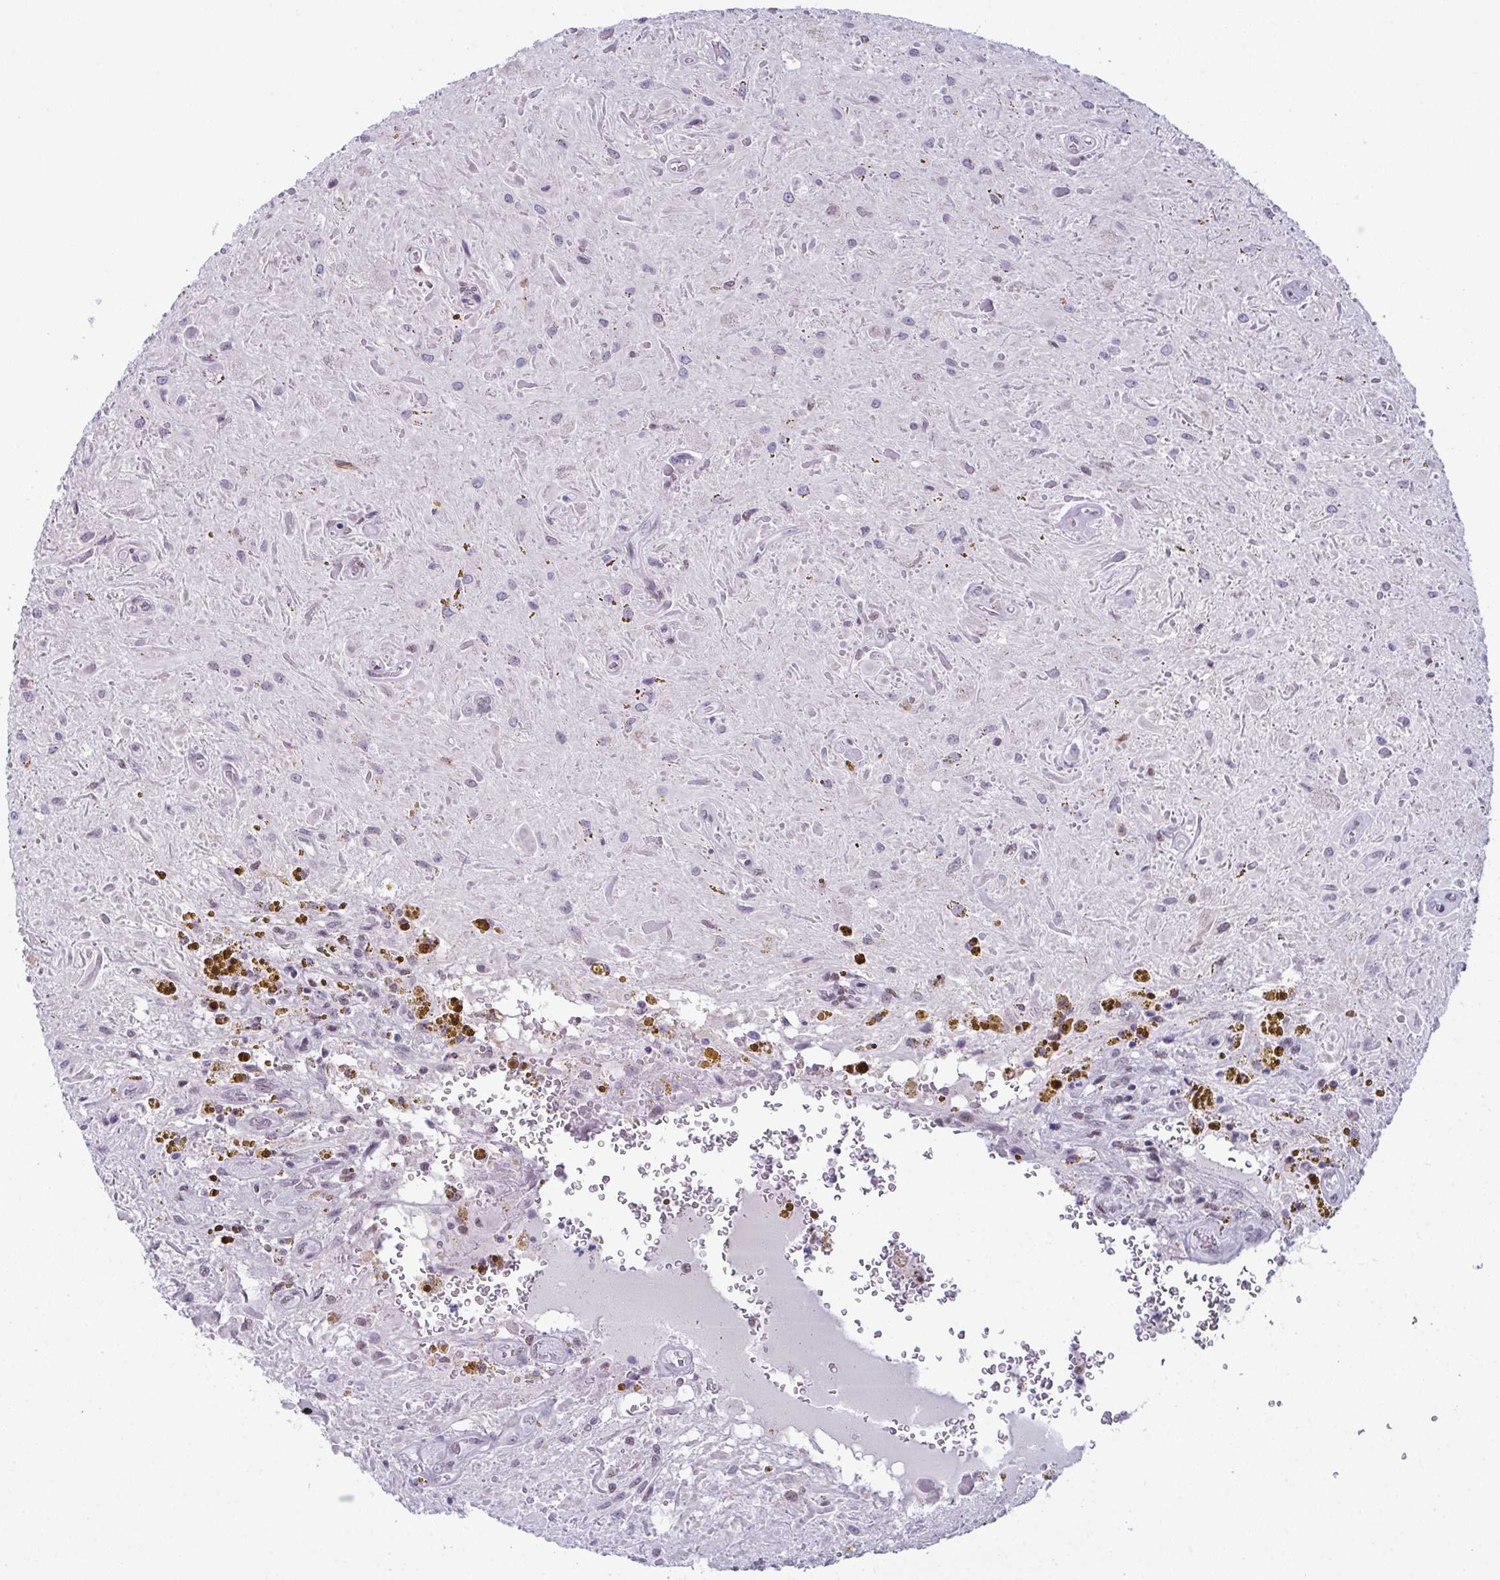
{"staining": {"intensity": "negative", "quantity": "none", "location": "none"}, "tissue": "glioma", "cell_type": "Tumor cells", "image_type": "cancer", "snomed": [{"axis": "morphology", "description": "Glioma, malignant, Low grade"}, {"axis": "topography", "description": "Cerebellum"}], "caption": "This is an immunohistochemistry (IHC) photomicrograph of human malignant low-grade glioma. There is no expression in tumor cells.", "gene": "RBM7", "patient": {"sex": "female", "age": 14}}